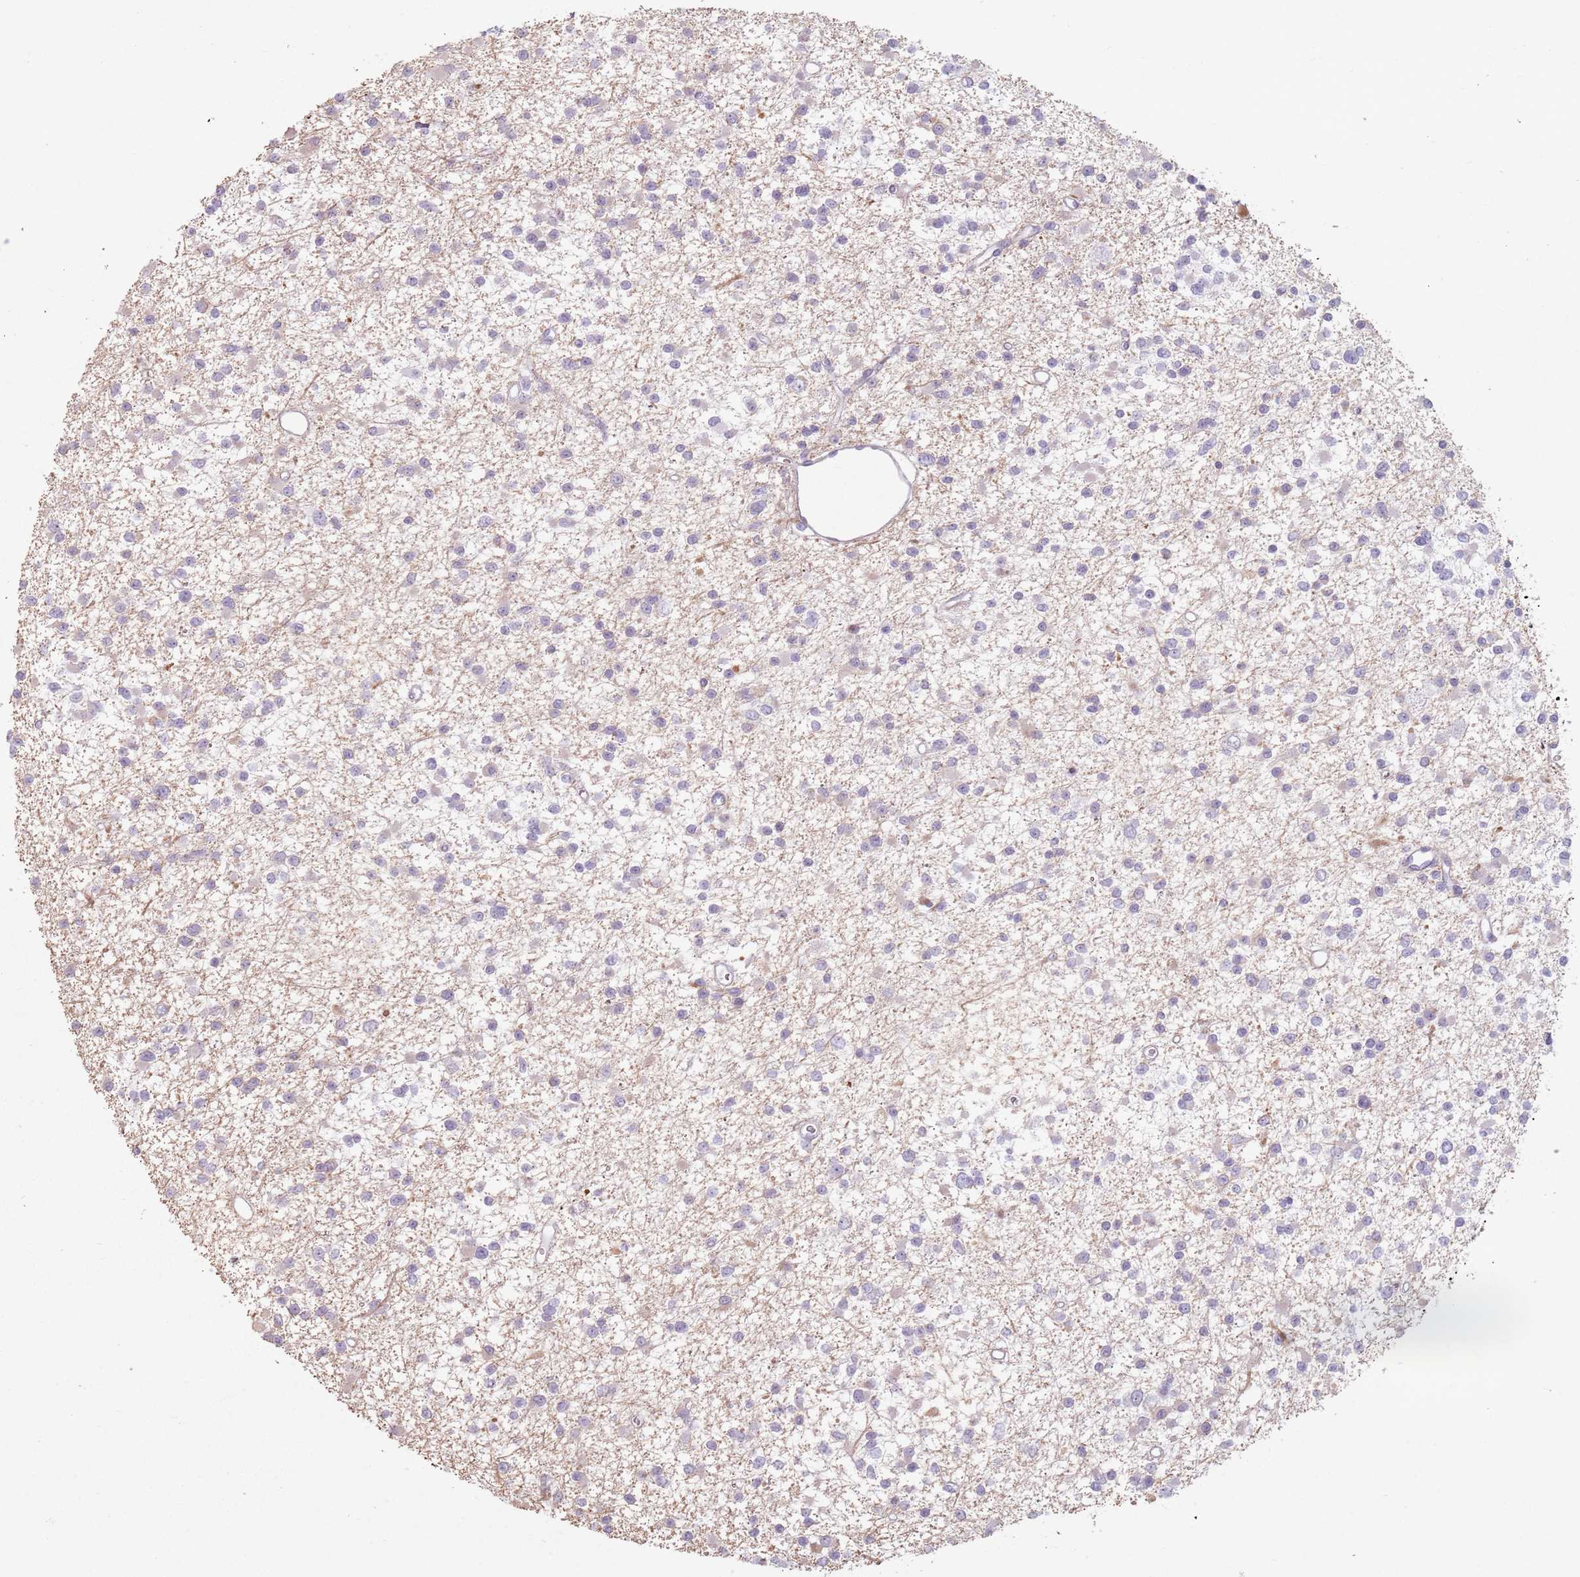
{"staining": {"intensity": "negative", "quantity": "none", "location": "none"}, "tissue": "glioma", "cell_type": "Tumor cells", "image_type": "cancer", "snomed": [{"axis": "morphology", "description": "Glioma, malignant, Low grade"}, {"axis": "topography", "description": "Brain"}], "caption": "Glioma stained for a protein using immunohistochemistry (IHC) displays no positivity tumor cells.", "gene": "GDPGP1", "patient": {"sex": "female", "age": 22}}